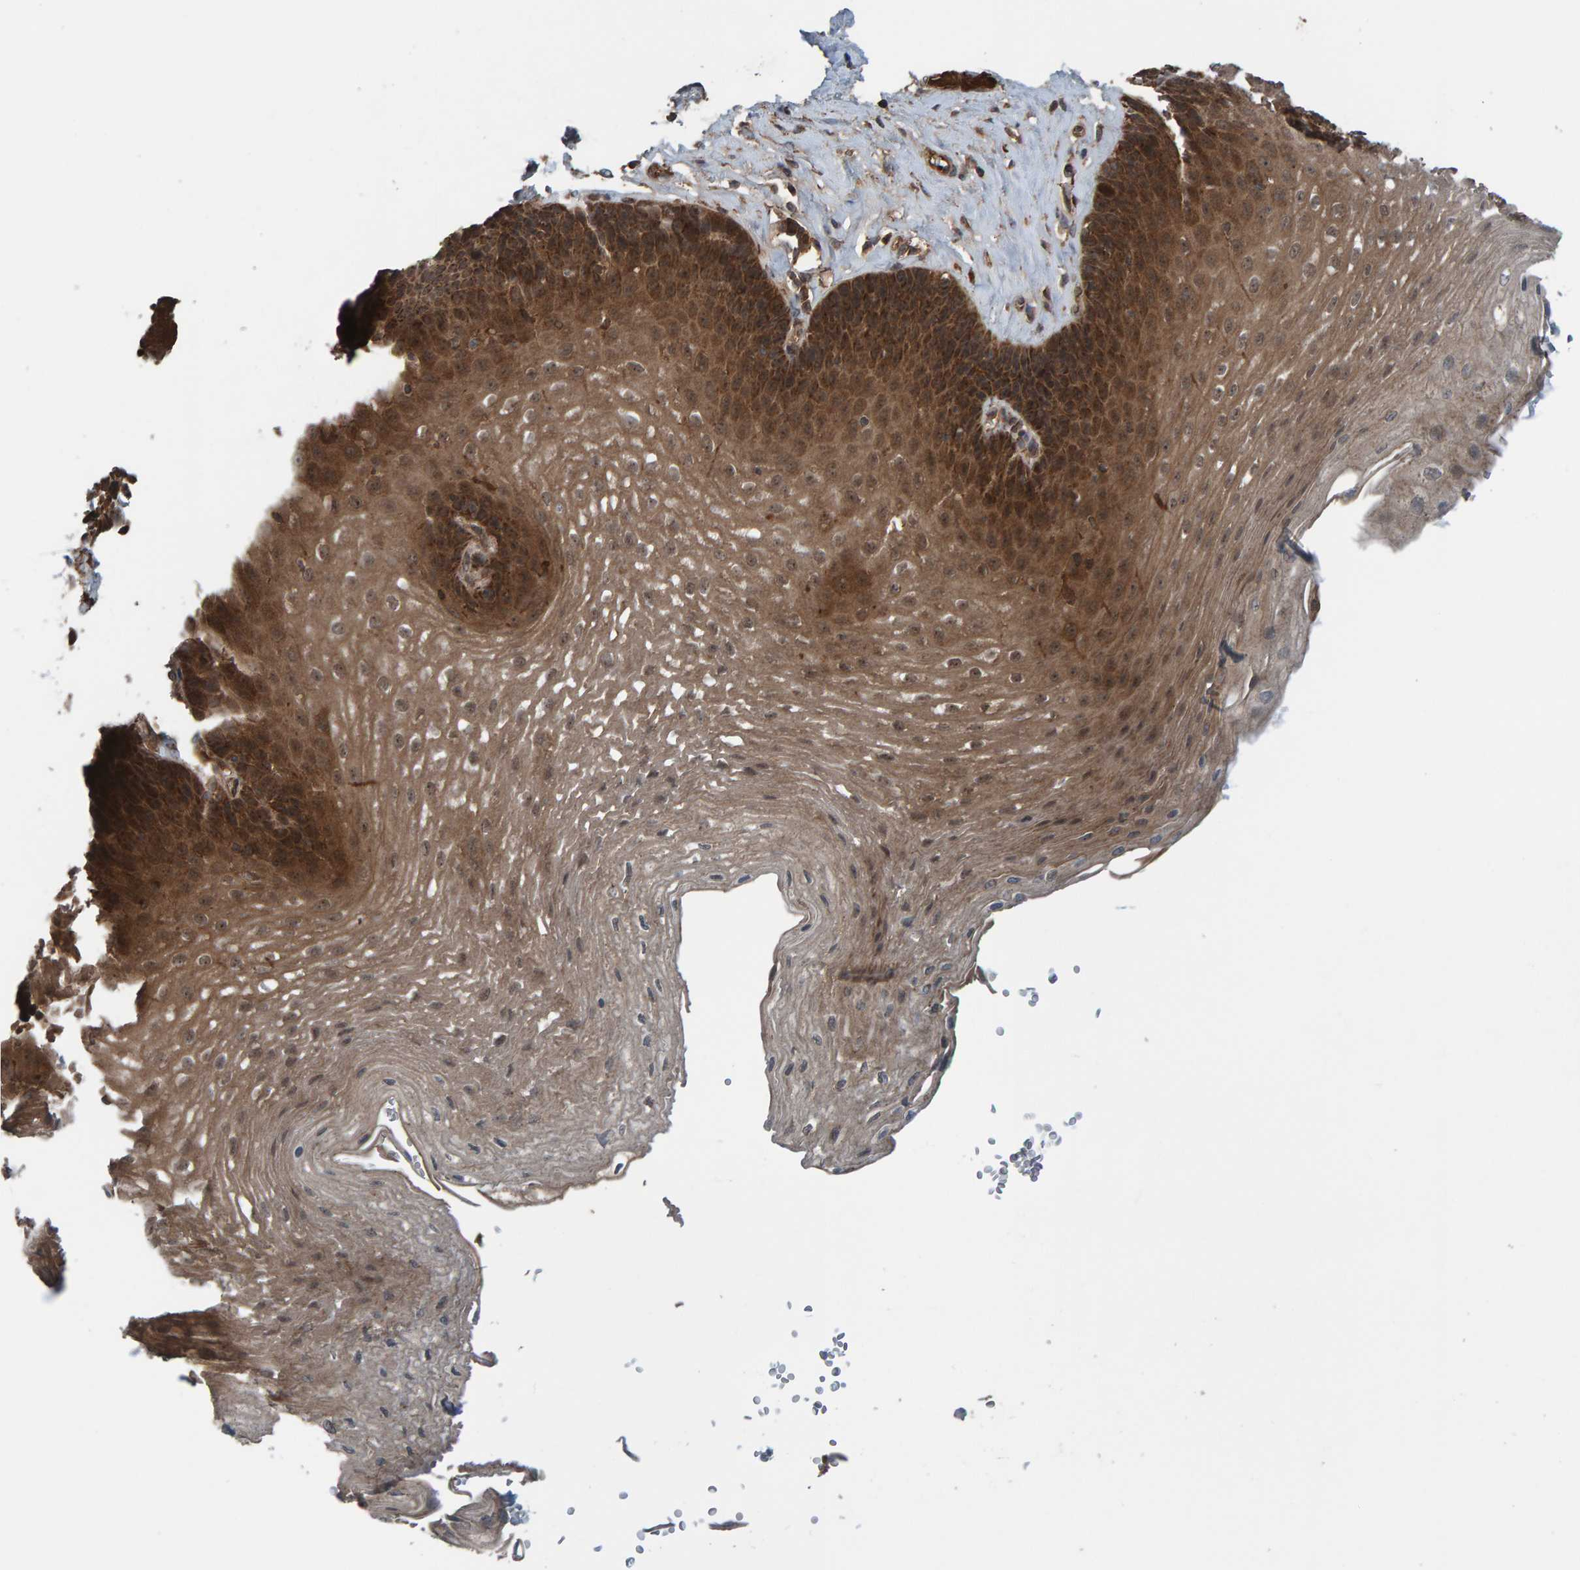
{"staining": {"intensity": "moderate", "quantity": ">75%", "location": "cytoplasmic/membranous"}, "tissue": "esophagus", "cell_type": "Squamous epithelial cells", "image_type": "normal", "snomed": [{"axis": "morphology", "description": "Normal tissue, NOS"}, {"axis": "topography", "description": "Esophagus"}], "caption": "This micrograph reveals IHC staining of unremarkable esophagus, with medium moderate cytoplasmic/membranous expression in approximately >75% of squamous epithelial cells.", "gene": "CUEDC1", "patient": {"sex": "female", "age": 66}}